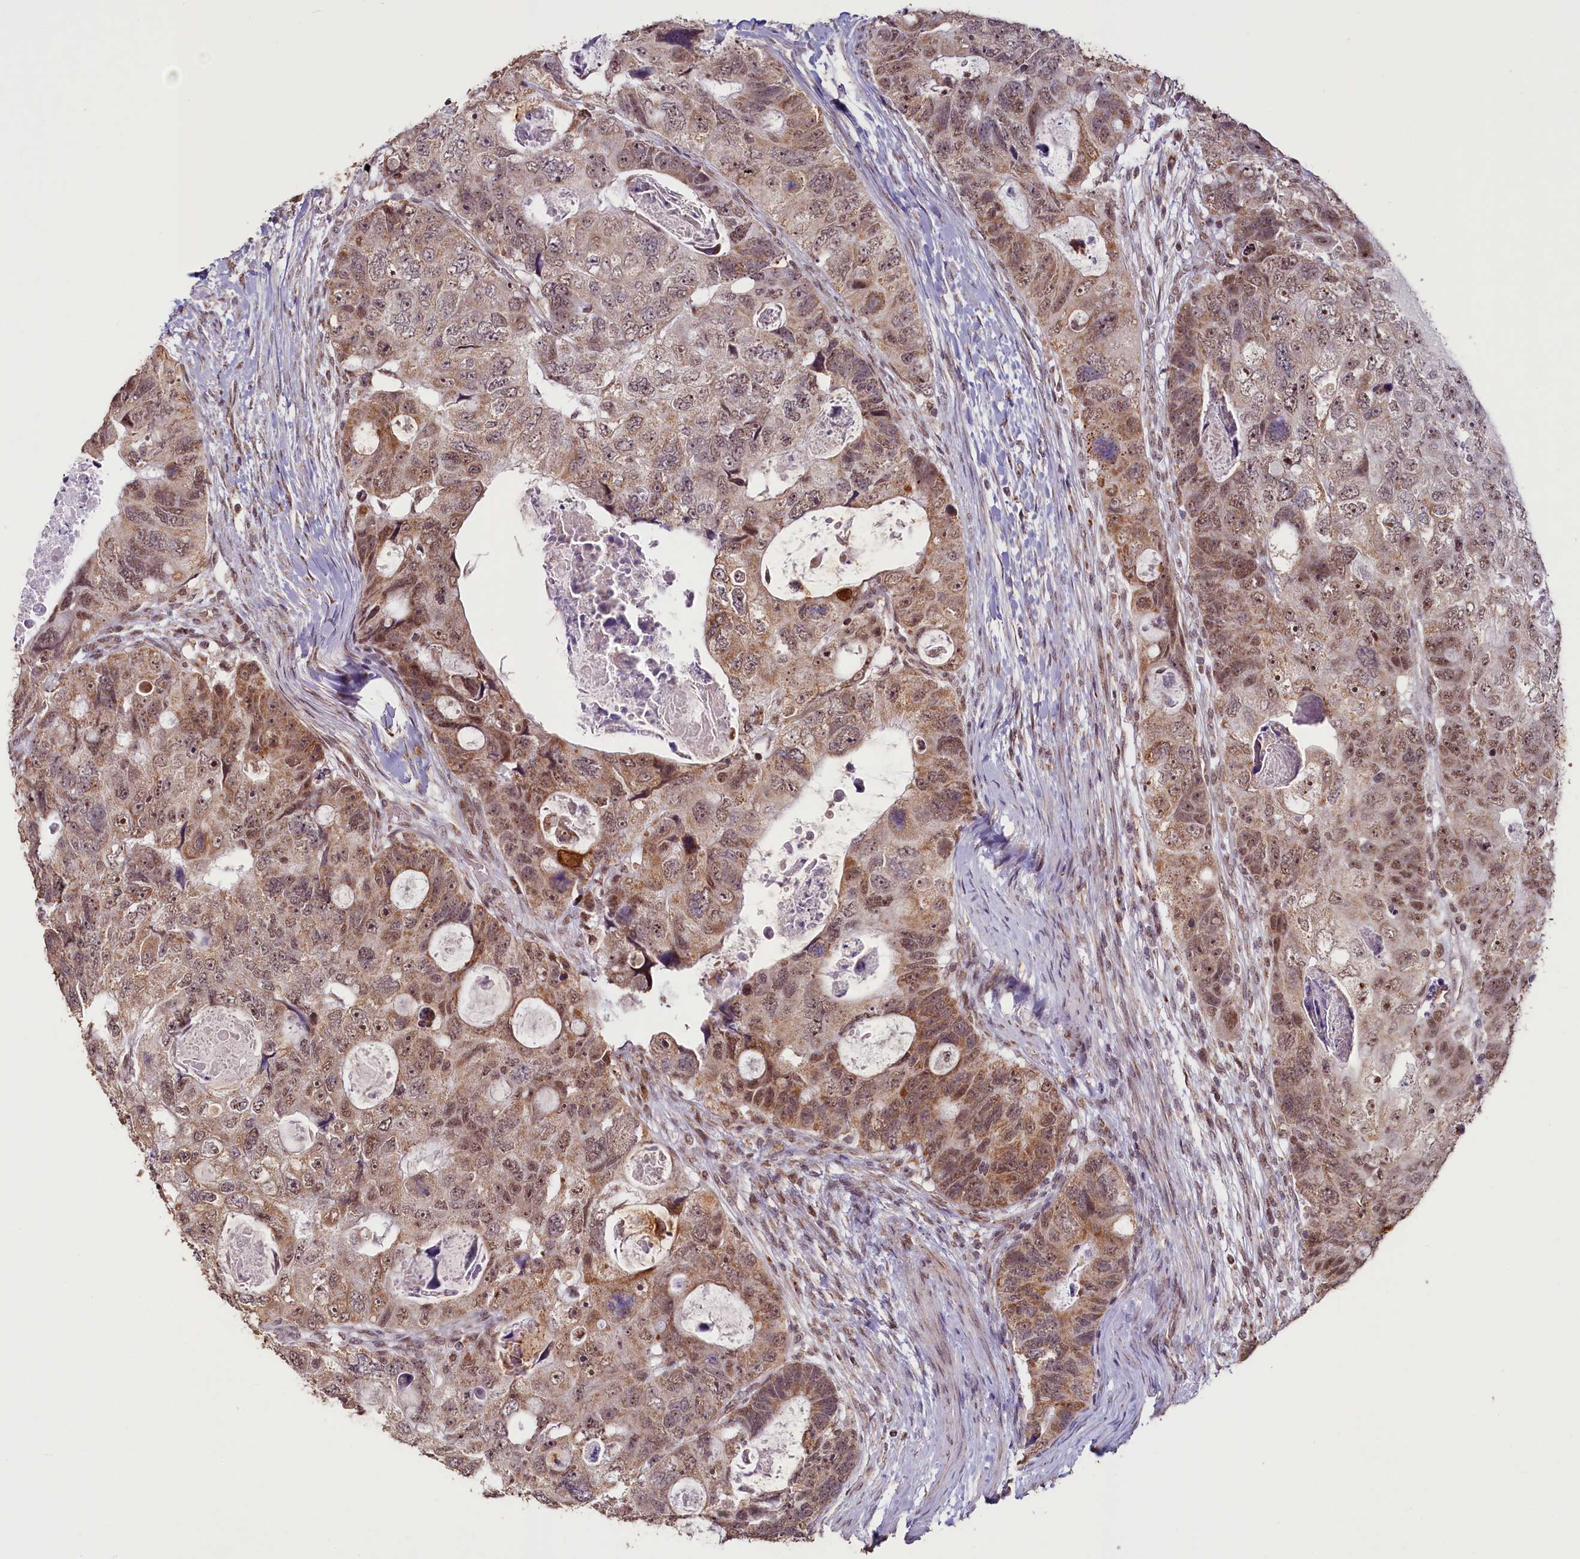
{"staining": {"intensity": "moderate", "quantity": ">75%", "location": "cytoplasmic/membranous,nuclear"}, "tissue": "colorectal cancer", "cell_type": "Tumor cells", "image_type": "cancer", "snomed": [{"axis": "morphology", "description": "Adenocarcinoma, NOS"}, {"axis": "topography", "description": "Rectum"}], "caption": "High-power microscopy captured an immunohistochemistry micrograph of colorectal cancer (adenocarcinoma), revealing moderate cytoplasmic/membranous and nuclear expression in about >75% of tumor cells.", "gene": "PDE6D", "patient": {"sex": "male", "age": 59}}